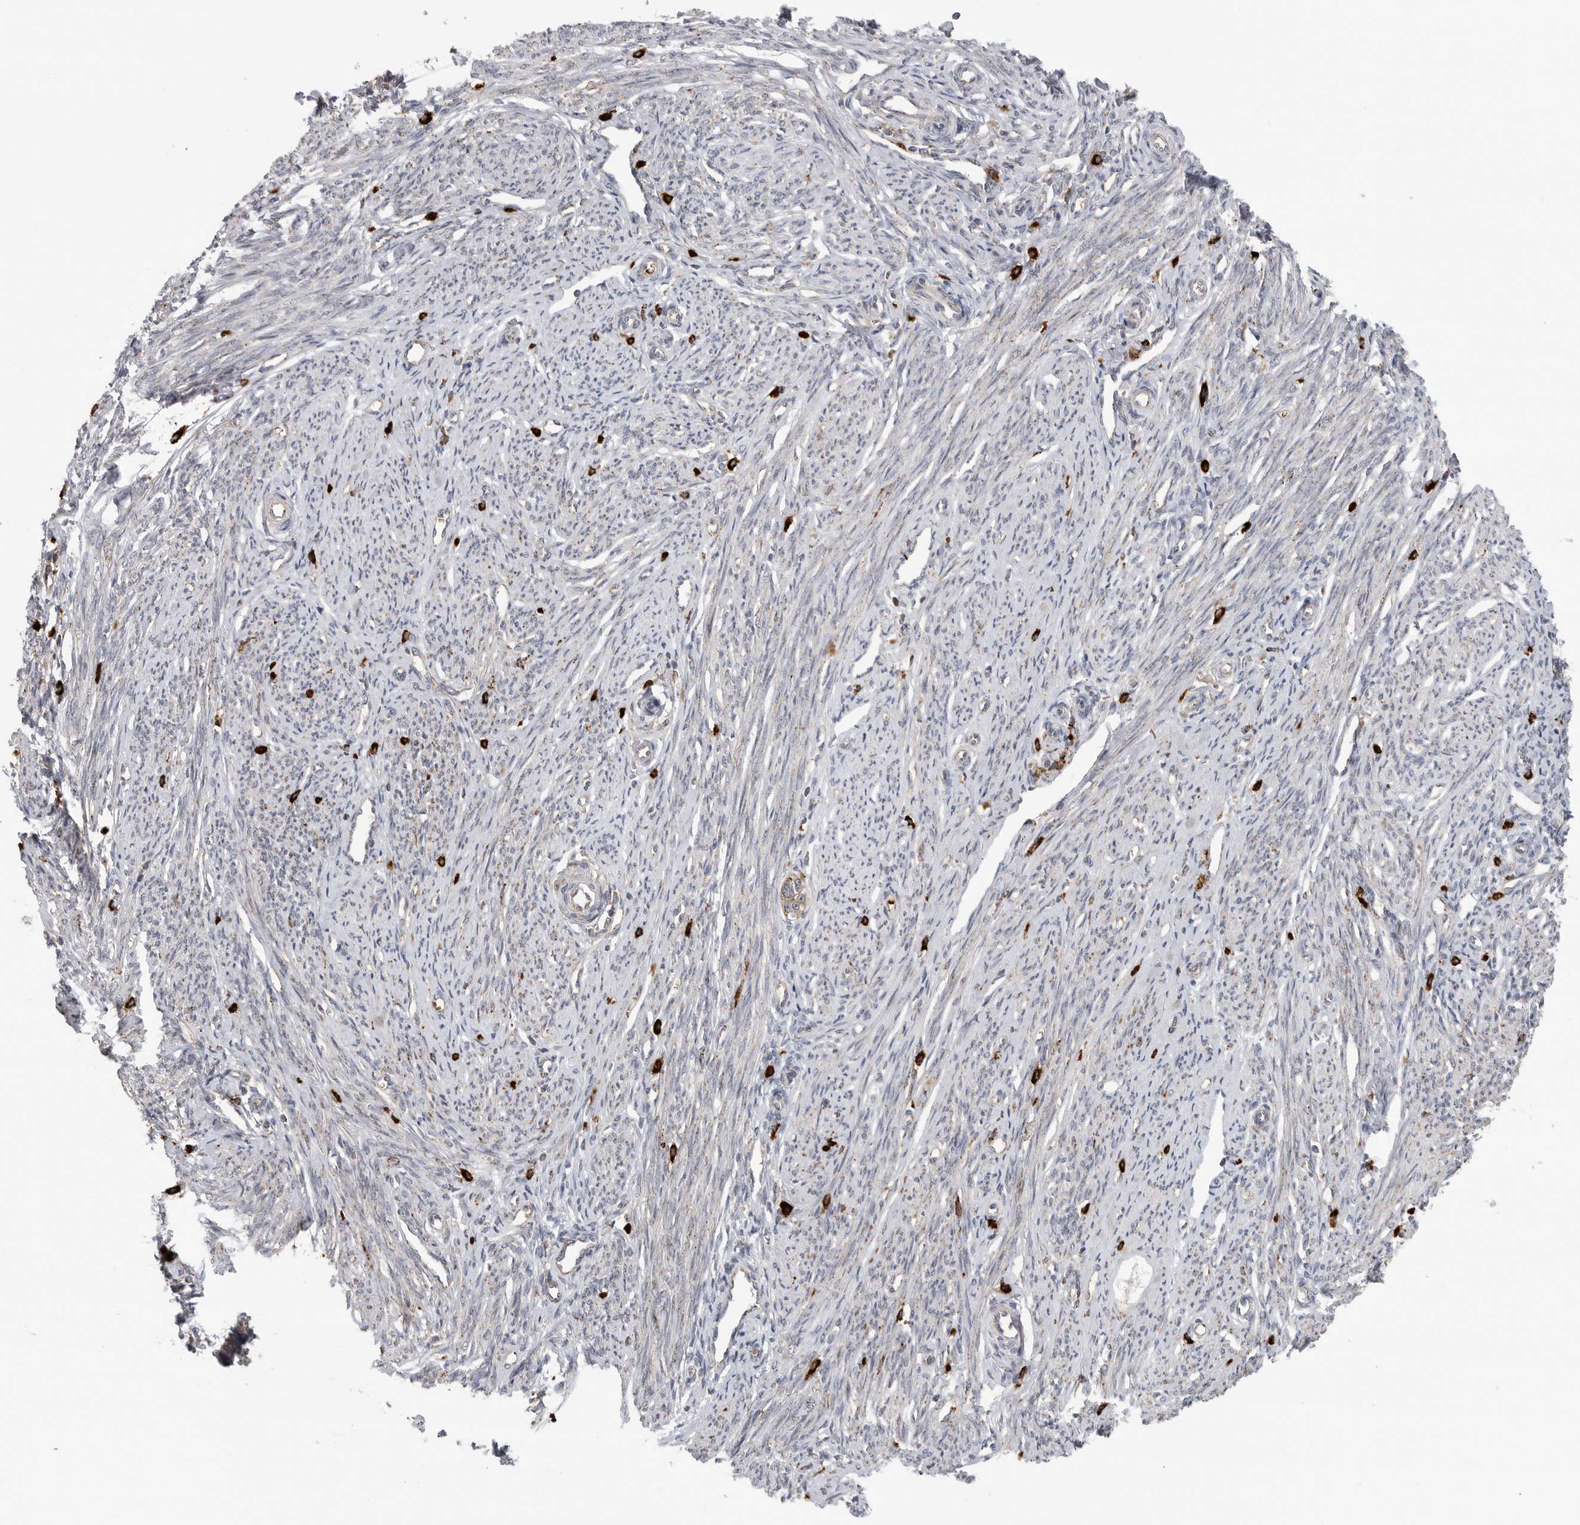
{"staining": {"intensity": "negative", "quantity": "none", "location": "none"}, "tissue": "endometrium", "cell_type": "Cells in endometrial stroma", "image_type": "normal", "snomed": [{"axis": "morphology", "description": "Normal tissue, NOS"}, {"axis": "topography", "description": "Endometrium"}], "caption": "This is an IHC micrograph of unremarkable human endometrium. There is no expression in cells in endometrial stroma.", "gene": "GALNS", "patient": {"sex": "female", "age": 56}}